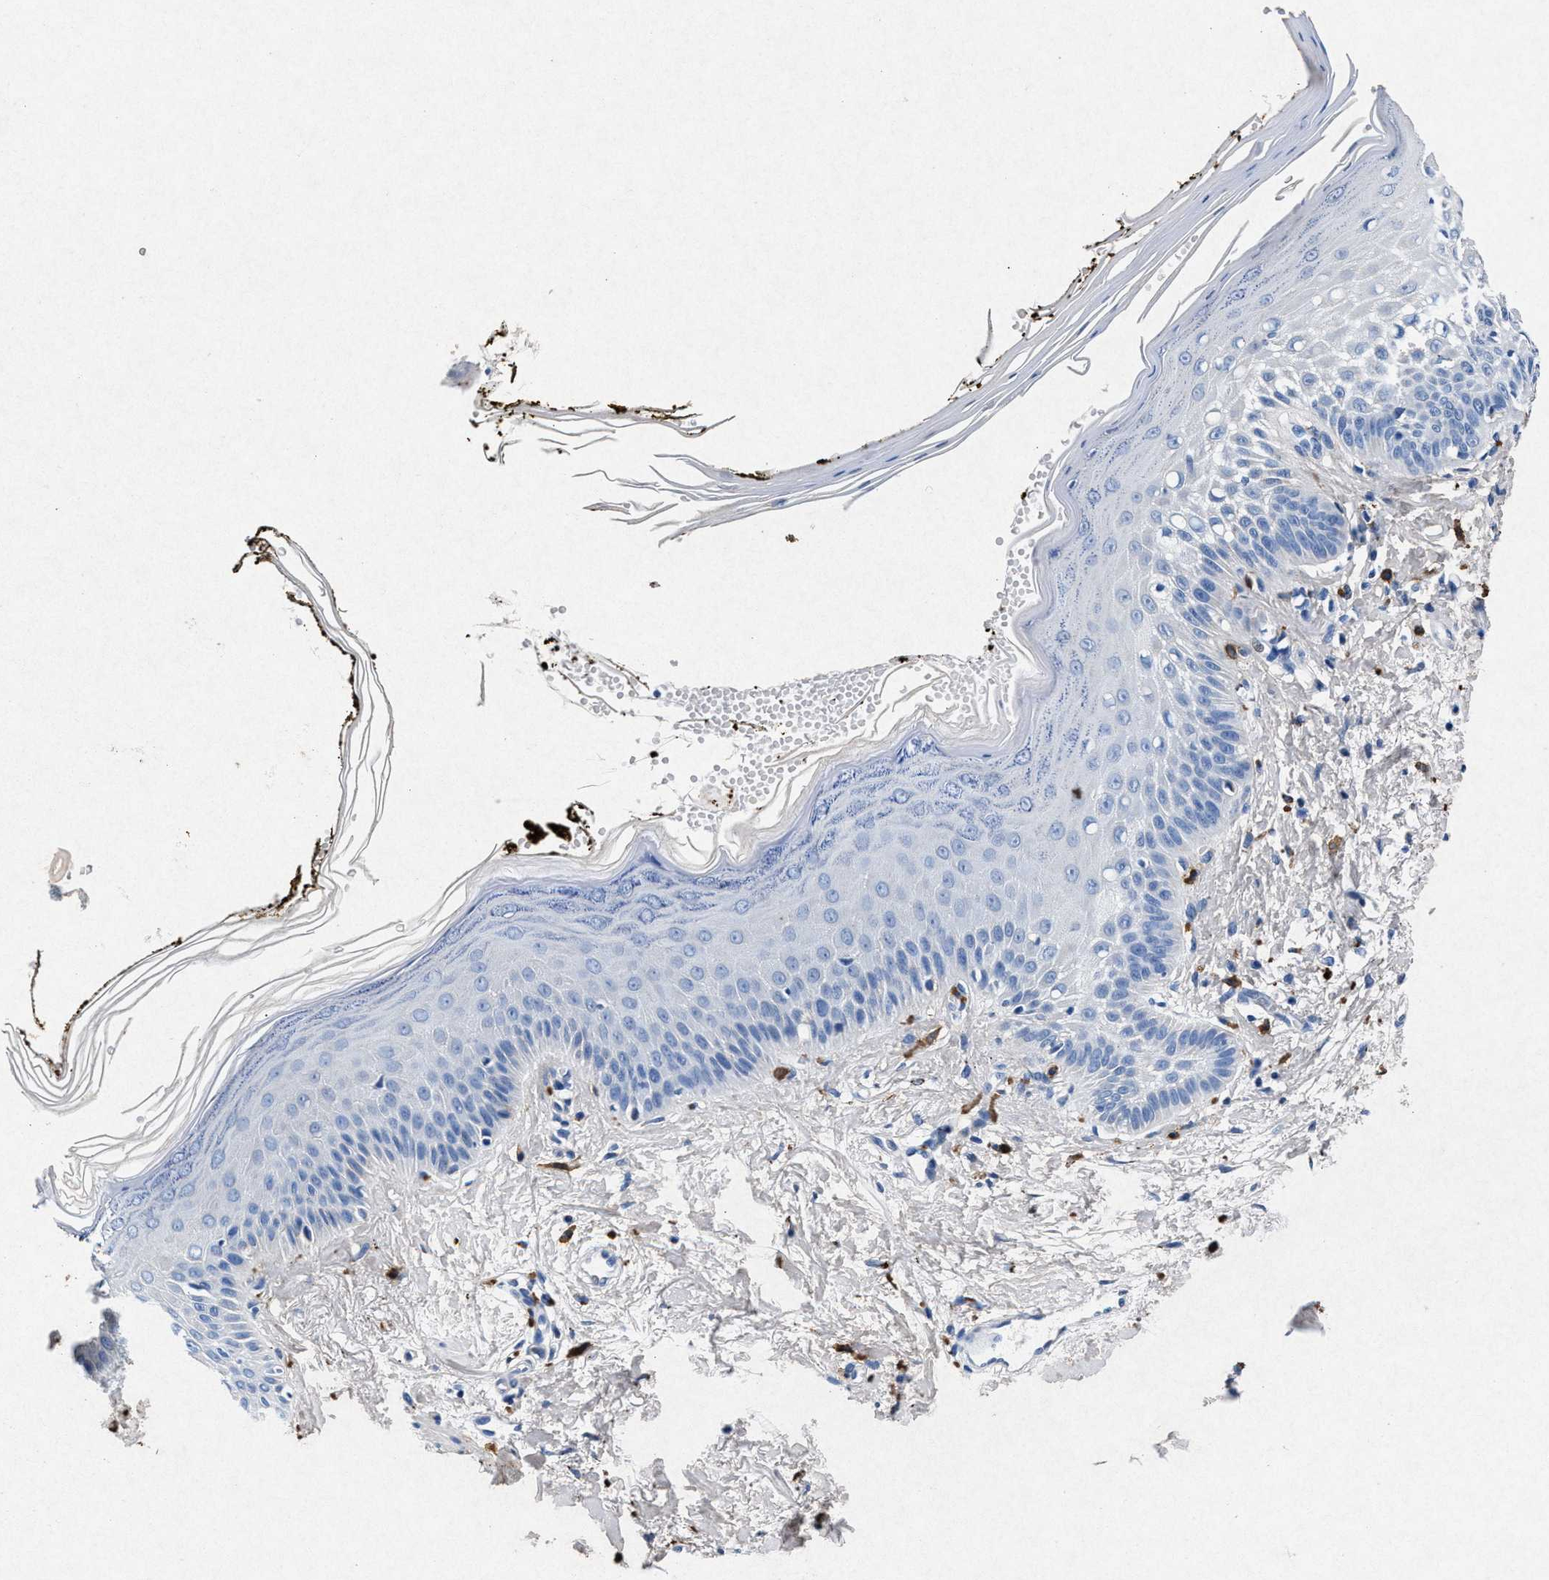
{"staining": {"intensity": "negative", "quantity": "none", "location": "none"}, "tissue": "skin", "cell_type": "Fibroblasts", "image_type": "normal", "snomed": [{"axis": "morphology", "description": "Normal tissue, NOS"}, {"axis": "topography", "description": "Skin"}, {"axis": "topography", "description": "Peripheral nerve tissue"}], "caption": "Immunohistochemistry of normal human skin reveals no staining in fibroblasts. The staining is performed using DAB brown chromogen with nuclei counter-stained in using hematoxylin.", "gene": "MAP6", "patient": {"sex": "male", "age": 24}}